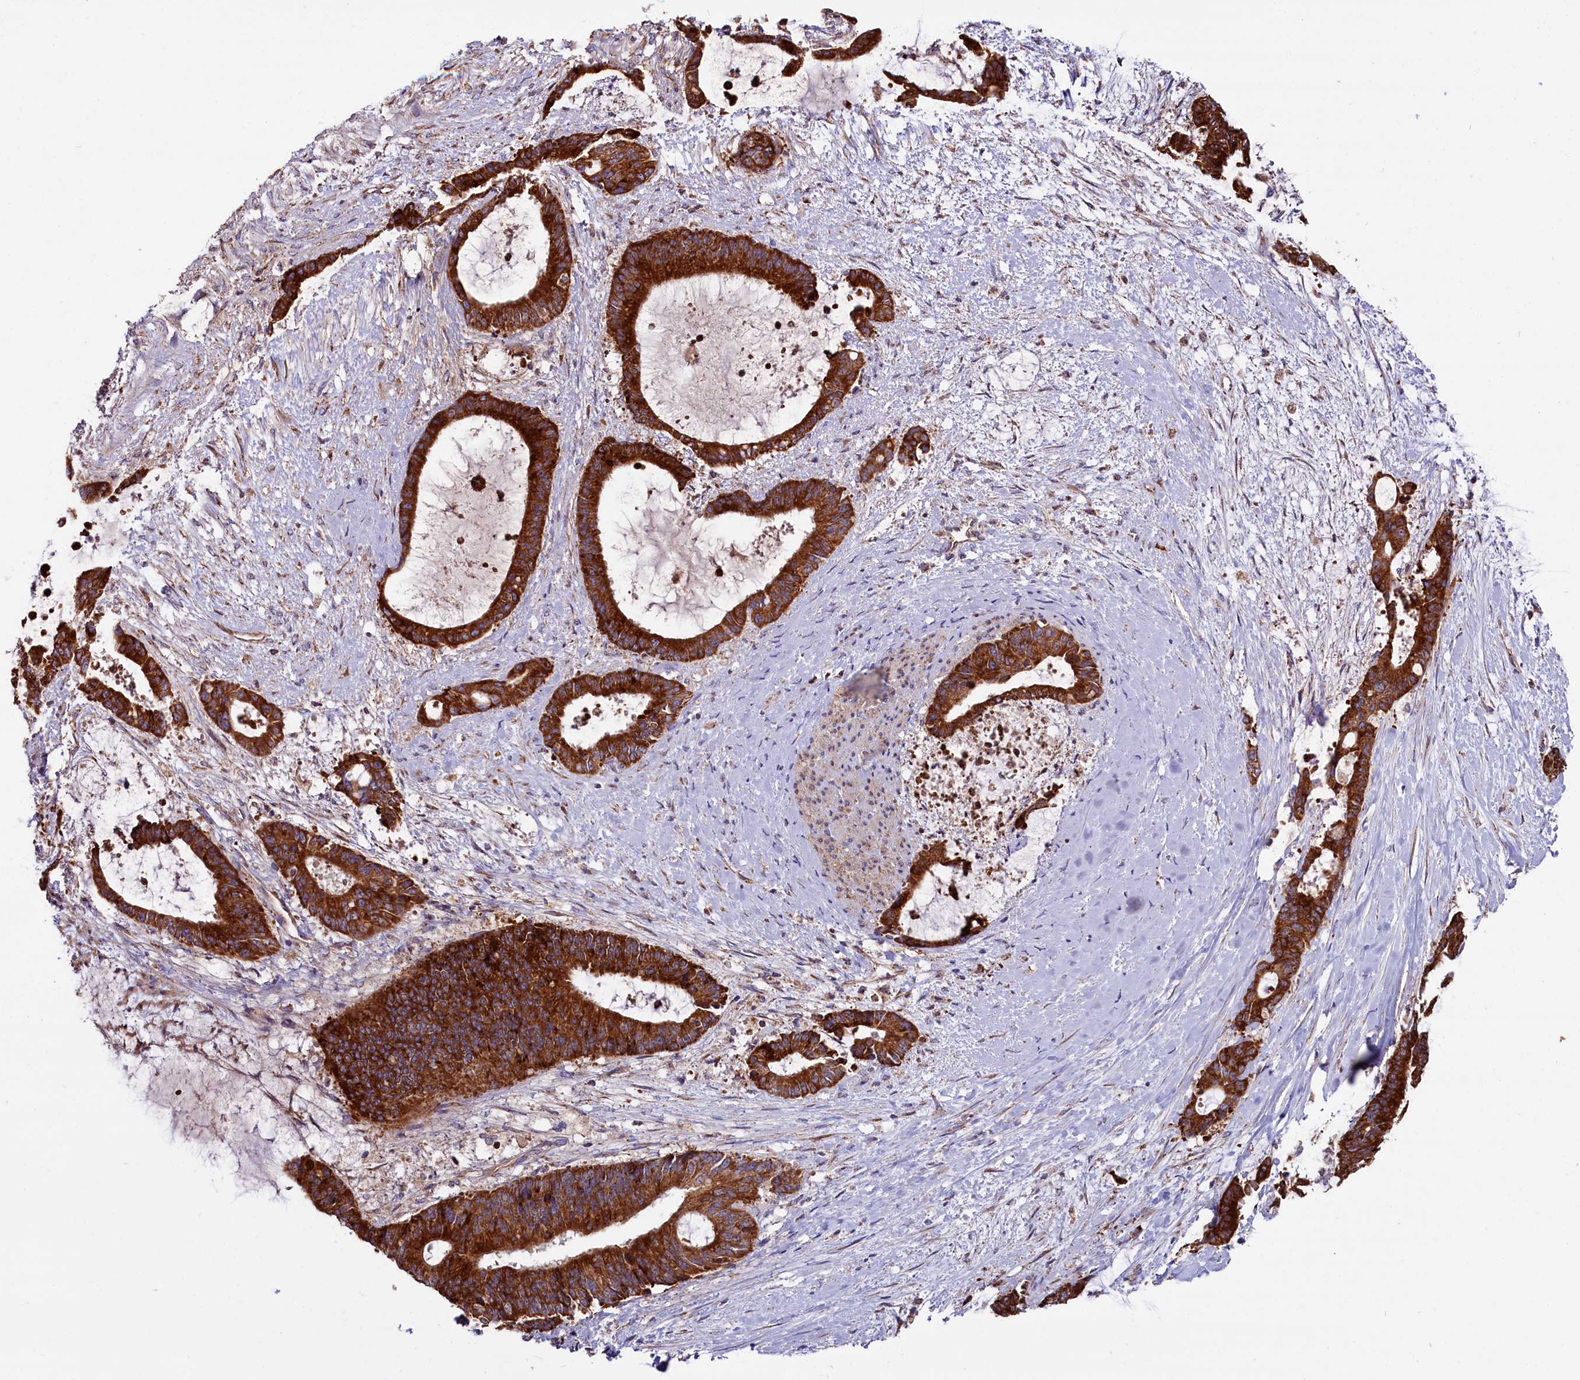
{"staining": {"intensity": "strong", "quantity": ">75%", "location": "cytoplasmic/membranous"}, "tissue": "liver cancer", "cell_type": "Tumor cells", "image_type": "cancer", "snomed": [{"axis": "morphology", "description": "Normal tissue, NOS"}, {"axis": "morphology", "description": "Cholangiocarcinoma"}, {"axis": "topography", "description": "Liver"}, {"axis": "topography", "description": "Peripheral nerve tissue"}], "caption": "Immunohistochemical staining of liver cholangiocarcinoma demonstrates high levels of strong cytoplasmic/membranous protein expression in approximately >75% of tumor cells. (DAB (3,3'-diaminobenzidine) IHC, brown staining for protein, blue staining for nuclei).", "gene": "ZSWIM1", "patient": {"sex": "female", "age": 73}}